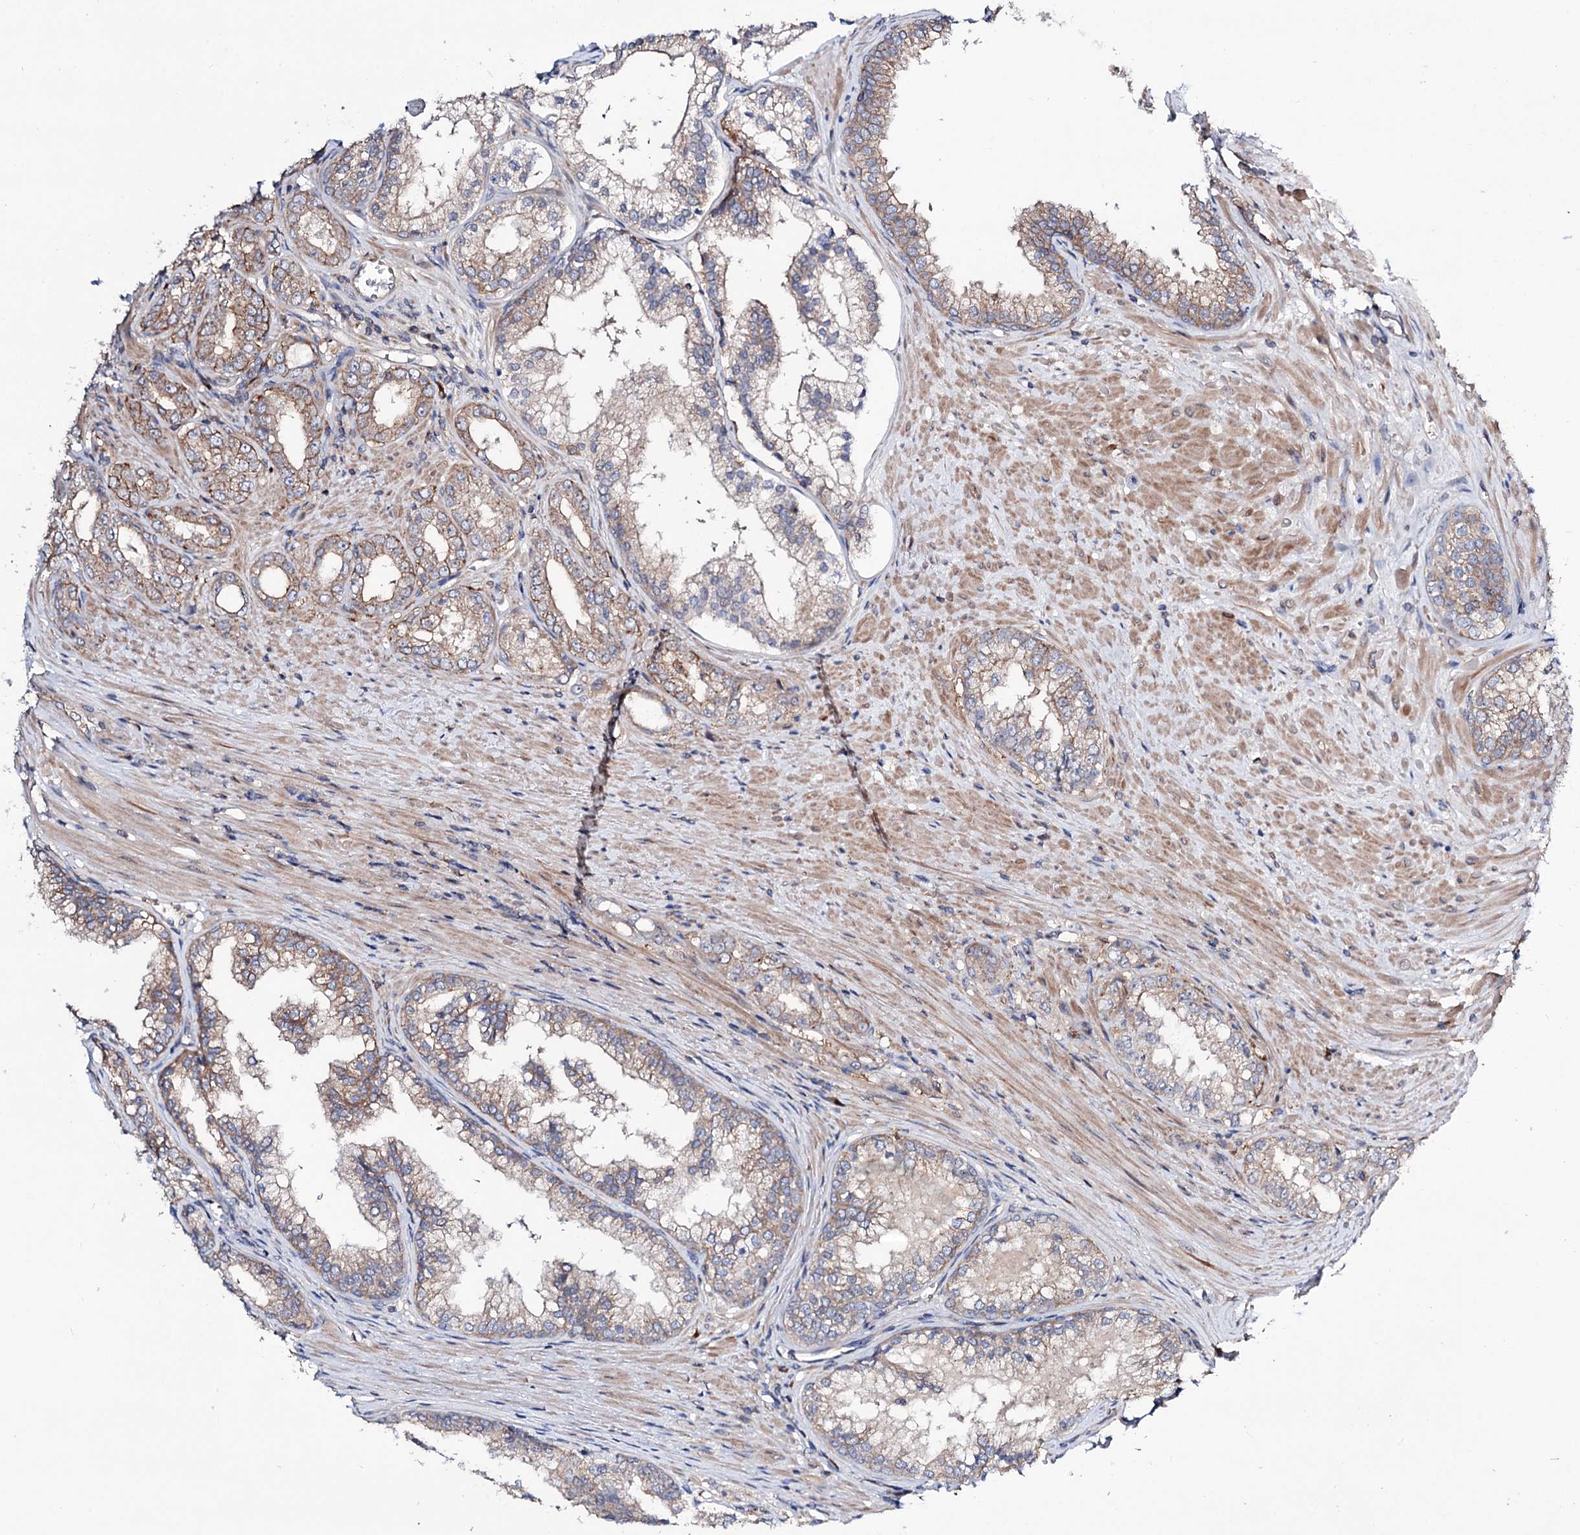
{"staining": {"intensity": "moderate", "quantity": ">75%", "location": "cytoplasmic/membranous"}, "tissue": "prostate cancer", "cell_type": "Tumor cells", "image_type": "cancer", "snomed": [{"axis": "morphology", "description": "Adenocarcinoma, High grade"}, {"axis": "topography", "description": "Prostate"}], "caption": "Human prostate cancer (adenocarcinoma (high-grade)) stained with a brown dye reveals moderate cytoplasmic/membranous positive positivity in about >75% of tumor cells.", "gene": "SEC24A", "patient": {"sex": "male", "age": 72}}